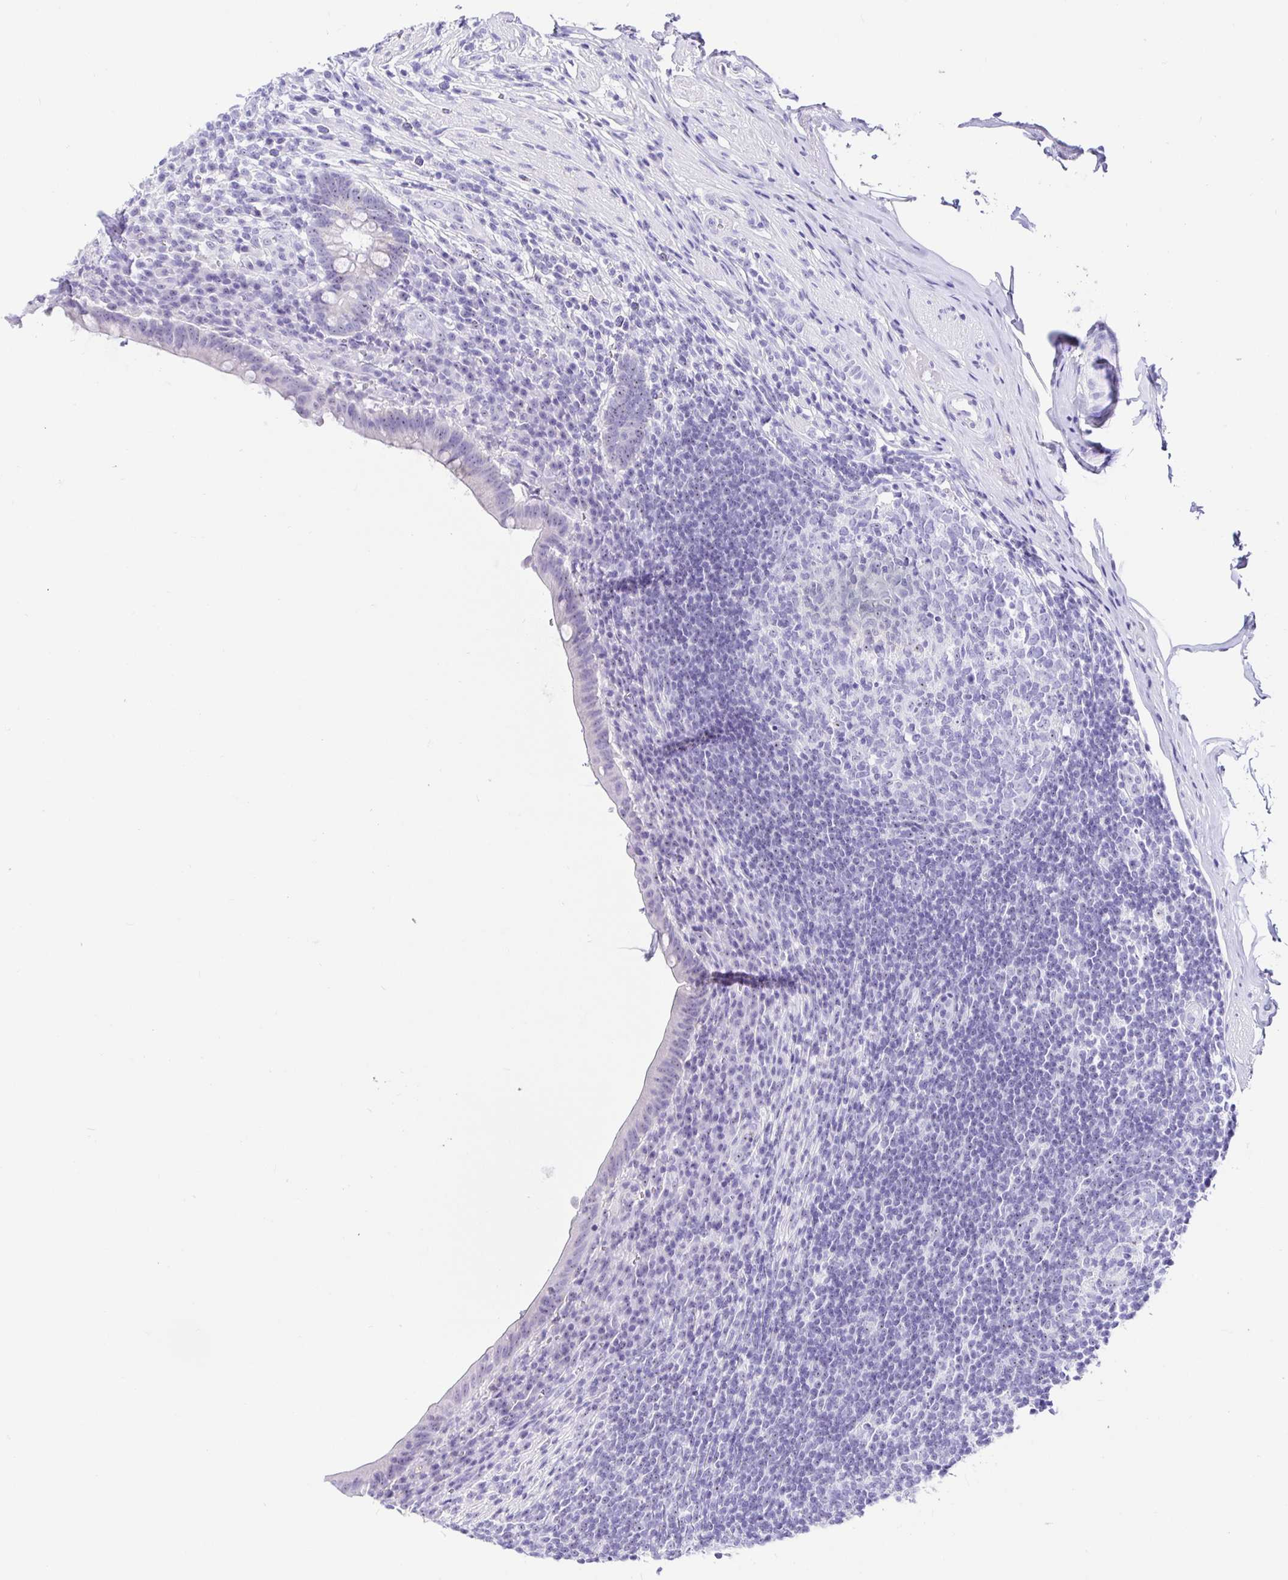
{"staining": {"intensity": "weak", "quantity": "25%-75%", "location": "nuclear"}, "tissue": "appendix", "cell_type": "Glandular cells", "image_type": "normal", "snomed": [{"axis": "morphology", "description": "Normal tissue, NOS"}, {"axis": "topography", "description": "Appendix"}], "caption": "Immunohistochemical staining of unremarkable human appendix demonstrates low levels of weak nuclear expression in about 25%-75% of glandular cells. Ihc stains the protein in brown and the nuclei are stained blue.", "gene": "PRAMEF18", "patient": {"sex": "female", "age": 56}}